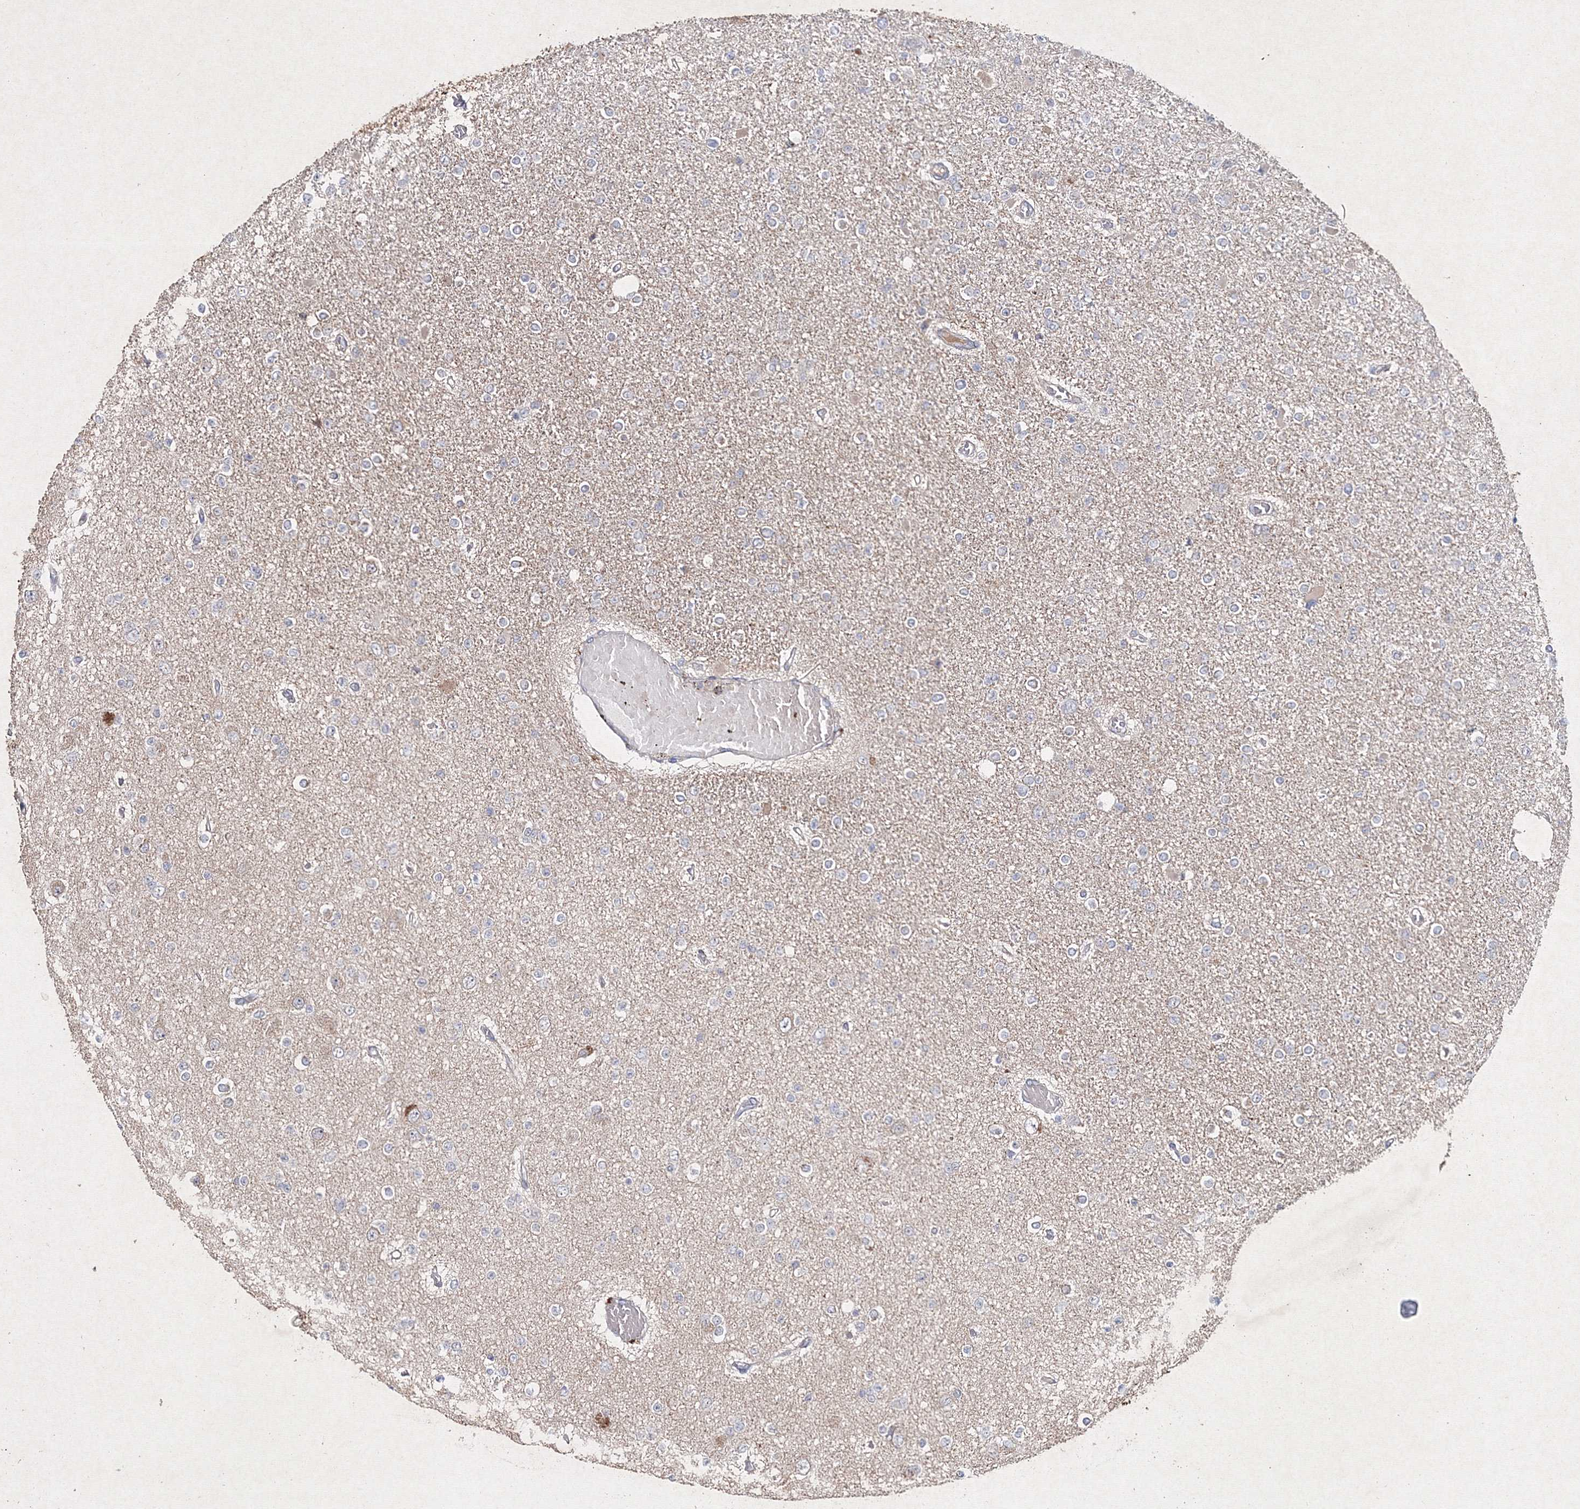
{"staining": {"intensity": "negative", "quantity": "none", "location": "none"}, "tissue": "glioma", "cell_type": "Tumor cells", "image_type": "cancer", "snomed": [{"axis": "morphology", "description": "Glioma, malignant, Low grade"}, {"axis": "topography", "description": "Brain"}], "caption": "IHC histopathology image of human glioma stained for a protein (brown), which displays no expression in tumor cells.", "gene": "GFM1", "patient": {"sex": "female", "age": 22}}